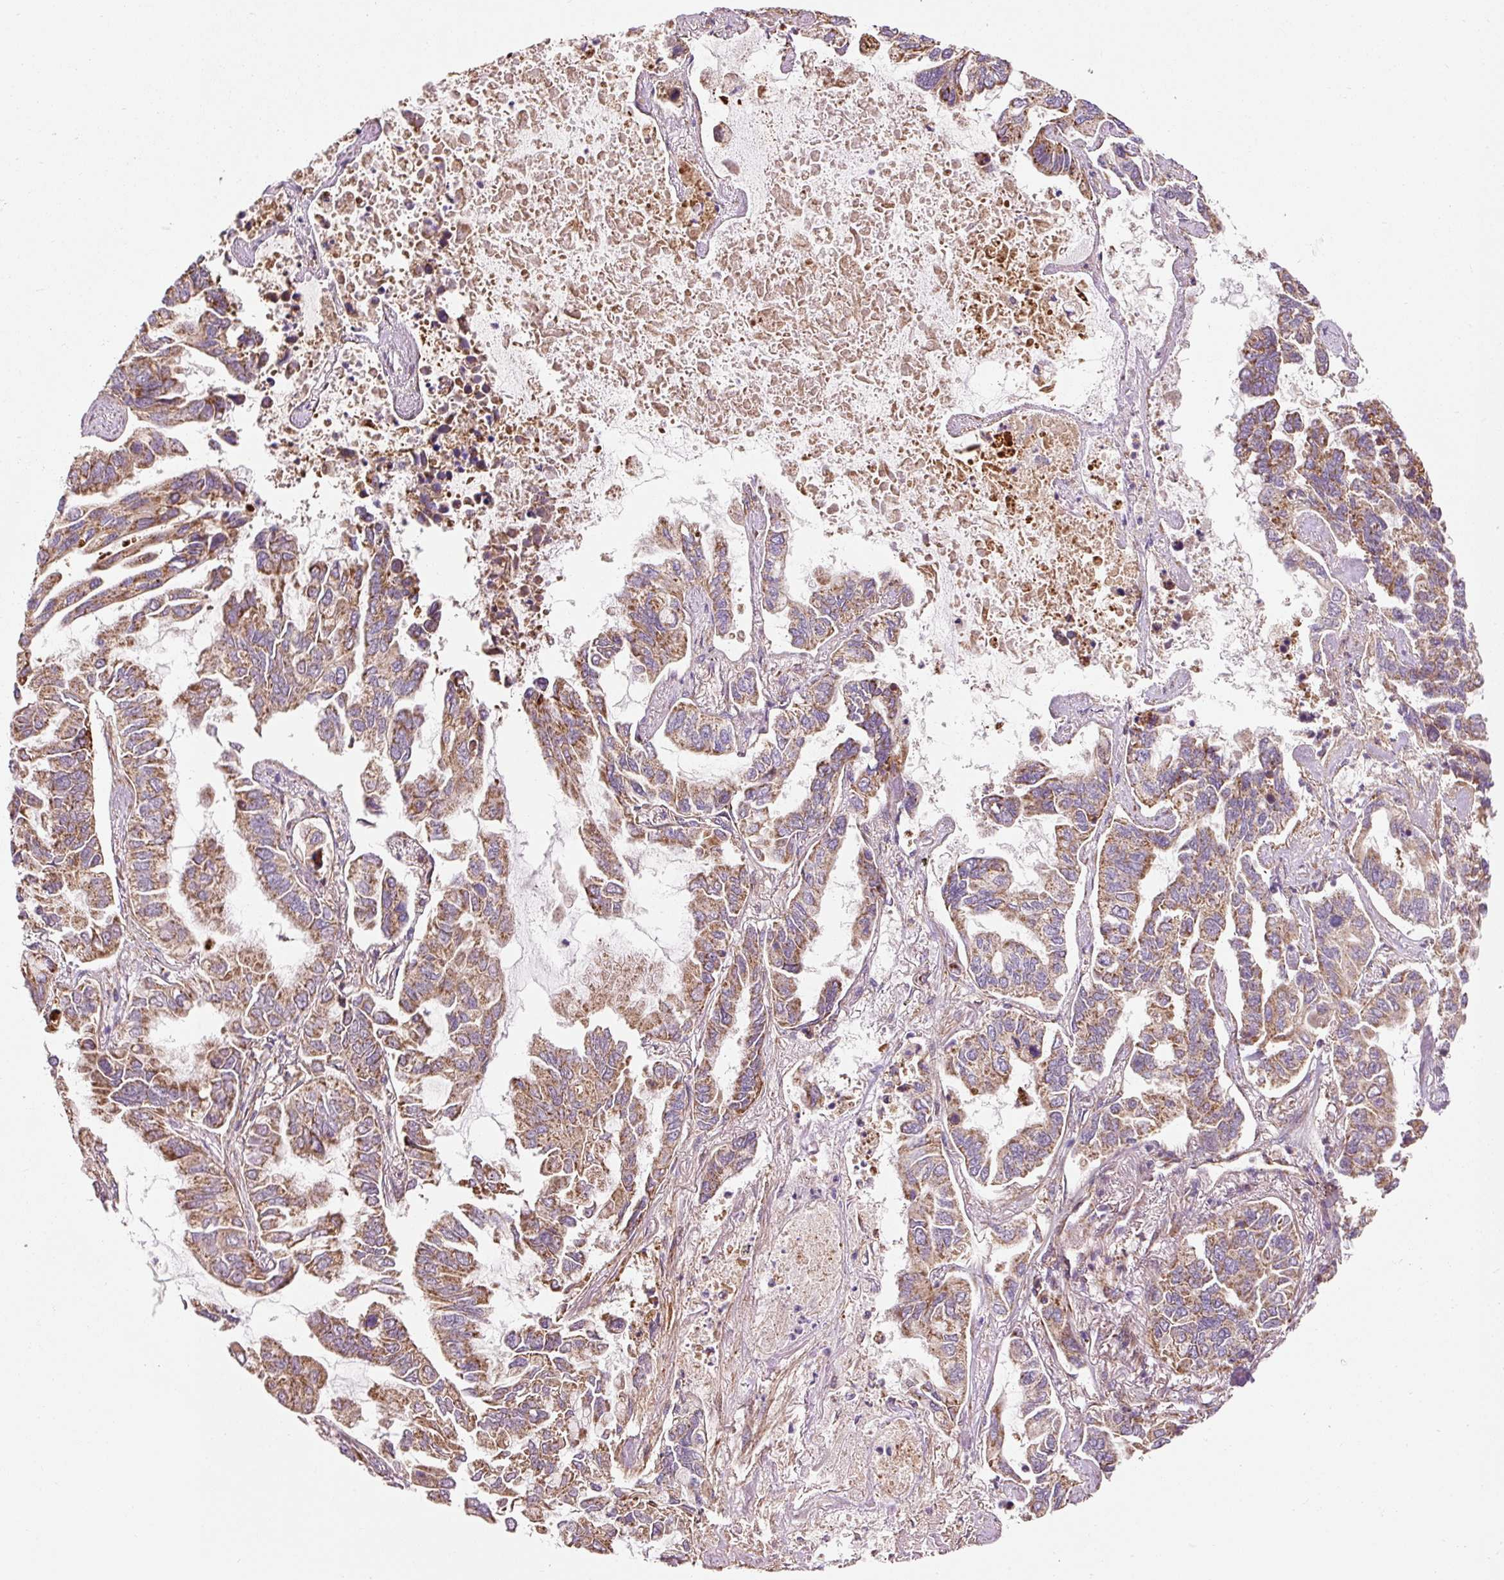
{"staining": {"intensity": "moderate", "quantity": ">75%", "location": "cytoplasmic/membranous"}, "tissue": "lung cancer", "cell_type": "Tumor cells", "image_type": "cancer", "snomed": [{"axis": "morphology", "description": "Adenocarcinoma, NOS"}, {"axis": "topography", "description": "Lung"}], "caption": "This is a micrograph of IHC staining of adenocarcinoma (lung), which shows moderate positivity in the cytoplasmic/membranous of tumor cells.", "gene": "ISCU", "patient": {"sex": "male", "age": 64}}